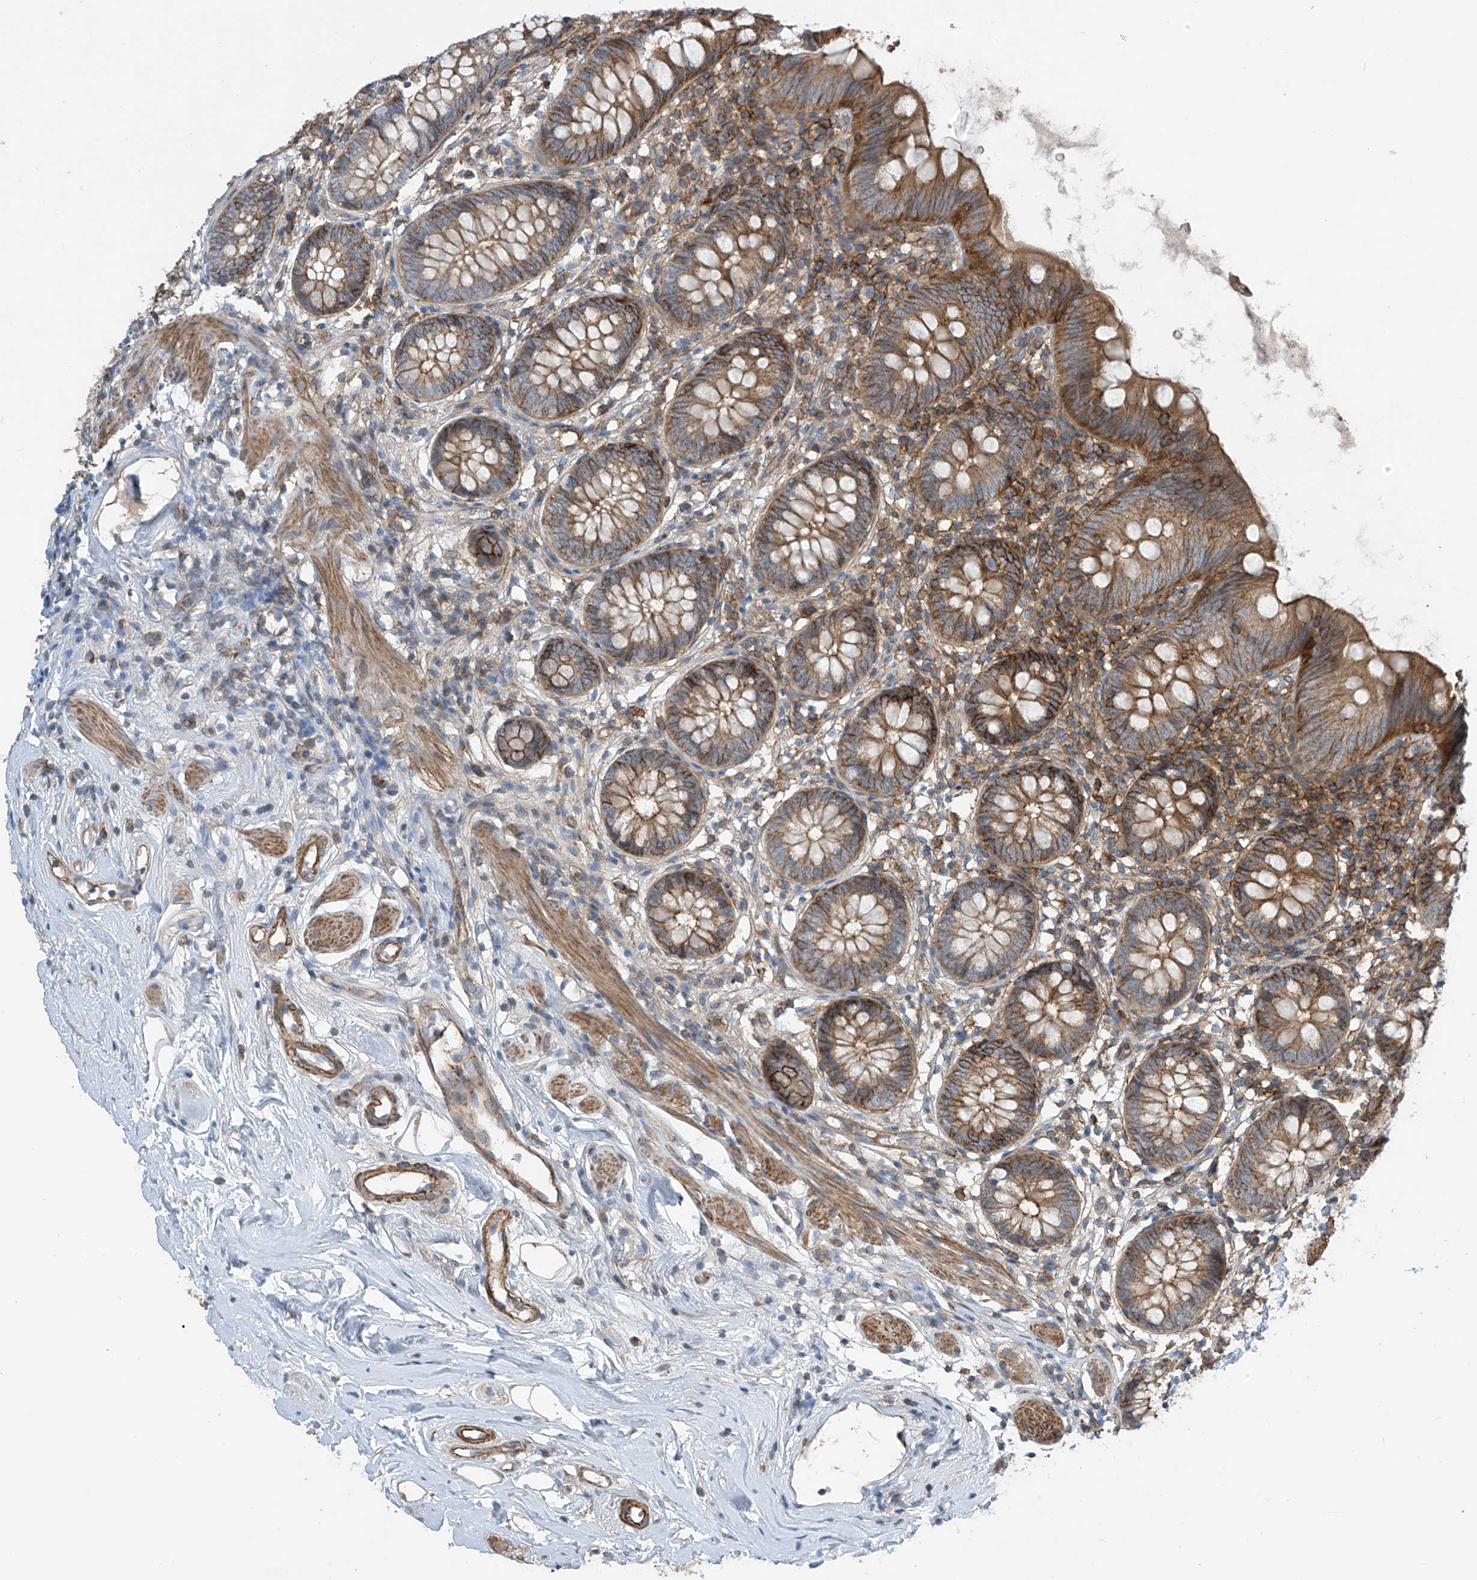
{"staining": {"intensity": "moderate", "quantity": ">75%", "location": "cytoplasmic/membranous"}, "tissue": "appendix", "cell_type": "Glandular cells", "image_type": "normal", "snomed": [{"axis": "morphology", "description": "Normal tissue, NOS"}, {"axis": "topography", "description": "Appendix"}], "caption": "This image demonstrates IHC staining of normal appendix, with medium moderate cytoplasmic/membranous expression in approximately >75% of glandular cells.", "gene": "SLC1A5", "patient": {"sex": "female", "age": 62}}